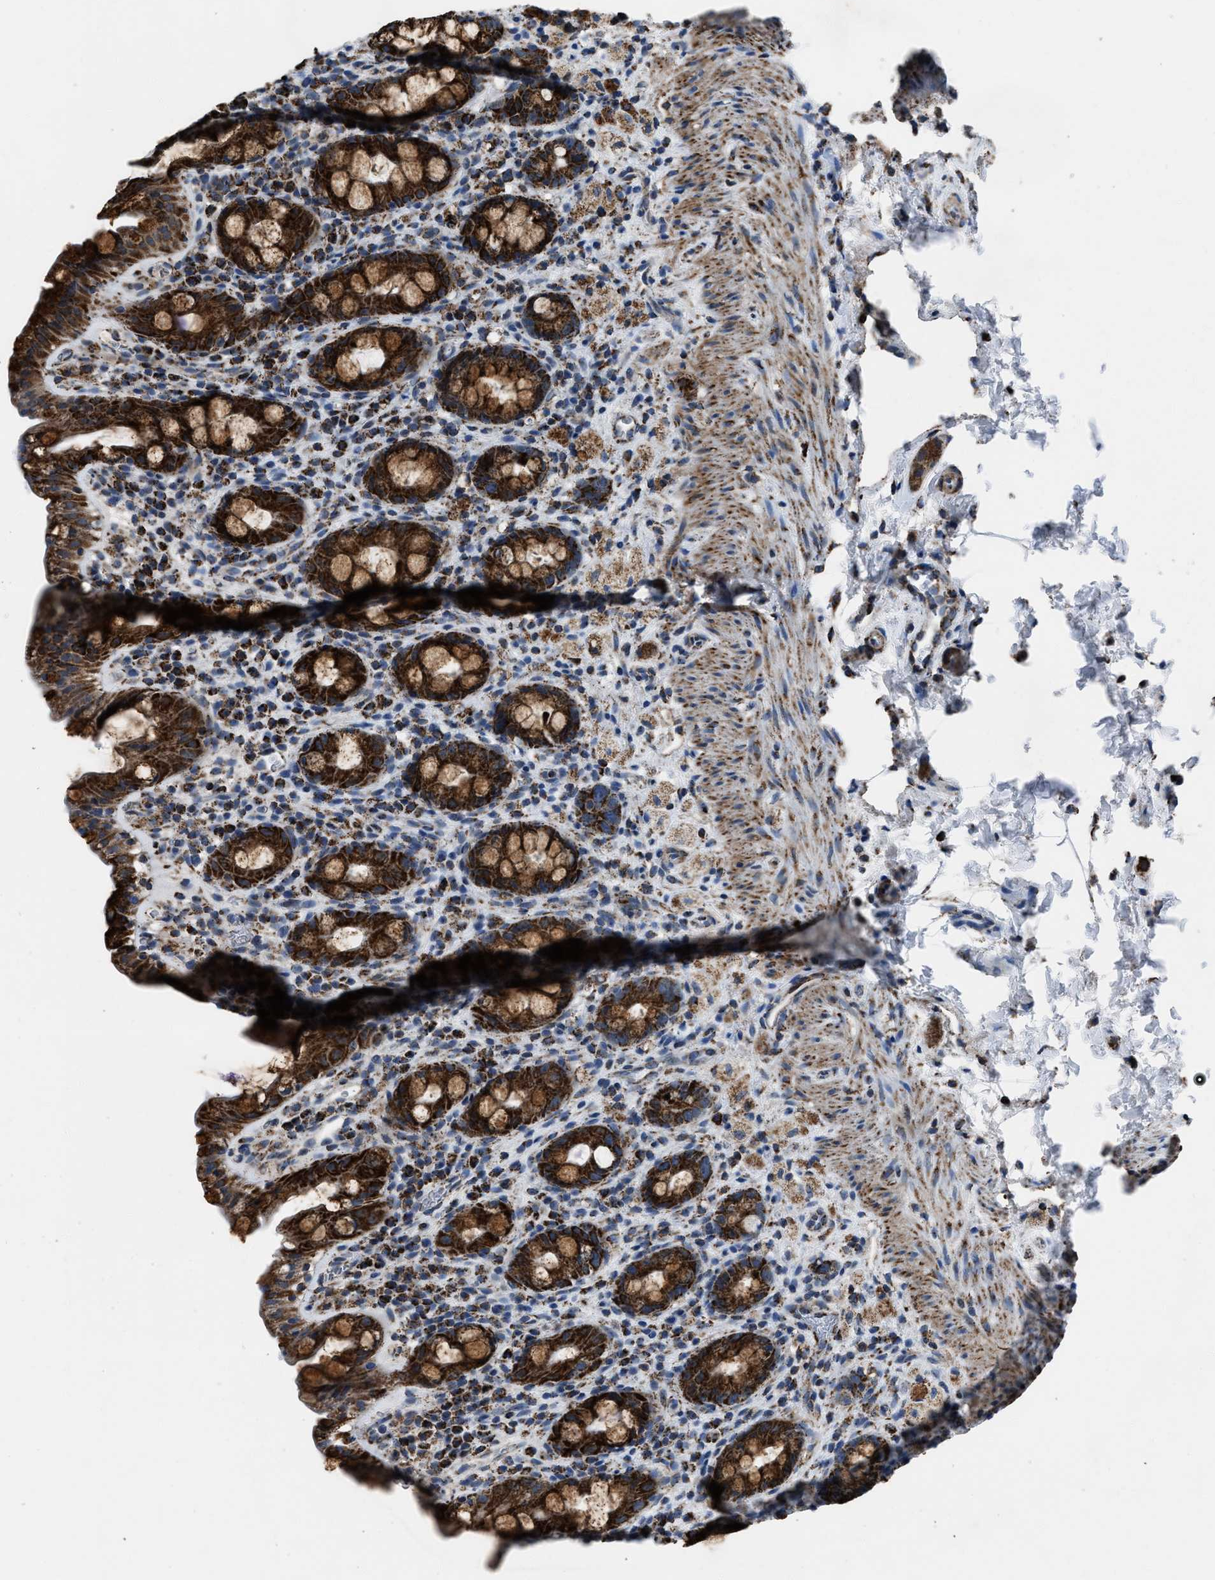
{"staining": {"intensity": "strong", "quantity": ">75%", "location": "cytoplasmic/membranous"}, "tissue": "rectum", "cell_type": "Glandular cells", "image_type": "normal", "snomed": [{"axis": "morphology", "description": "Normal tissue, NOS"}, {"axis": "topography", "description": "Rectum"}], "caption": "The histopathology image demonstrates a brown stain indicating the presence of a protein in the cytoplasmic/membranous of glandular cells in rectum.", "gene": "NSD3", "patient": {"sex": "male", "age": 44}}